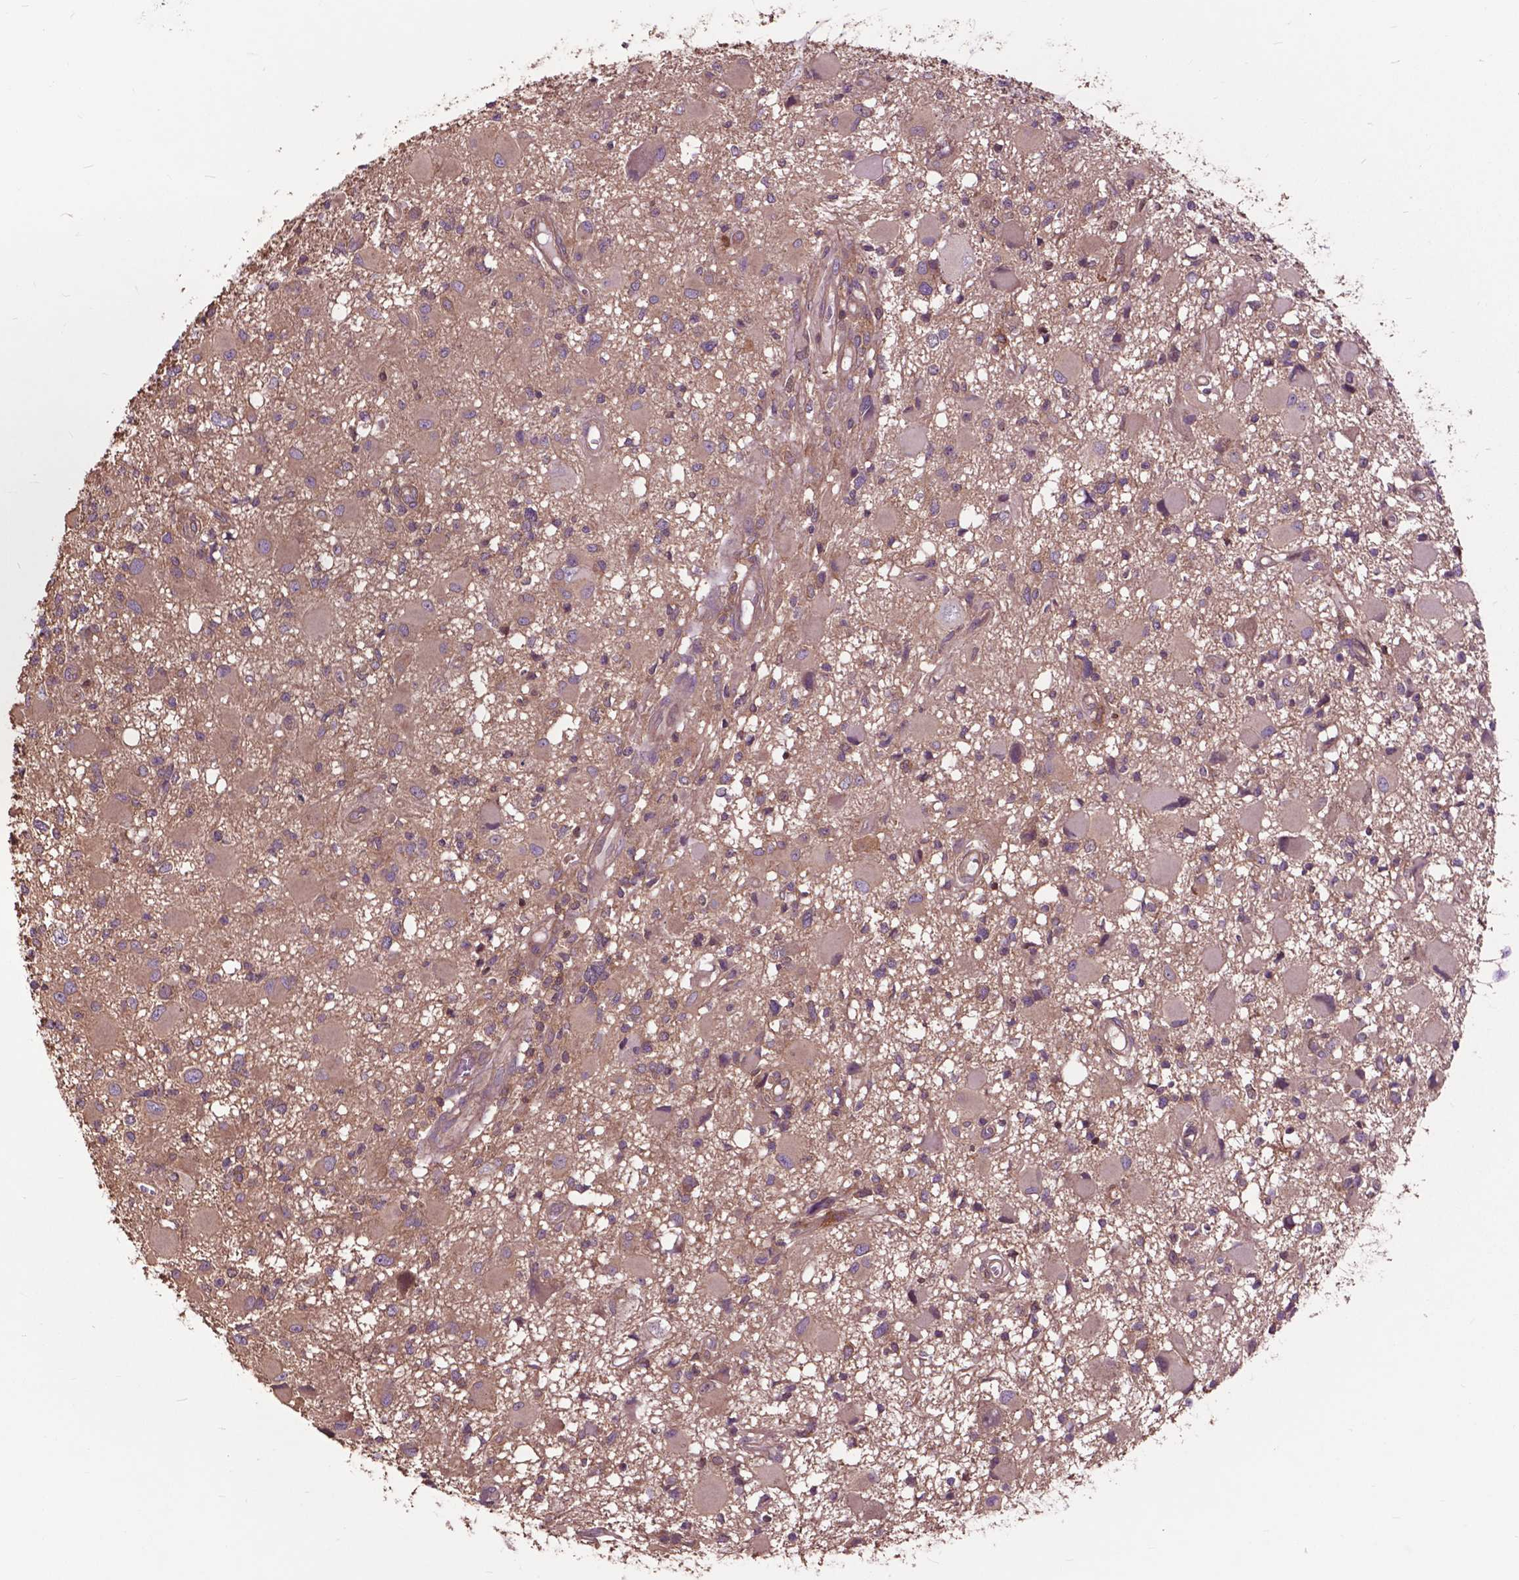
{"staining": {"intensity": "weak", "quantity": ">75%", "location": "cytoplasmic/membranous"}, "tissue": "glioma", "cell_type": "Tumor cells", "image_type": "cancer", "snomed": [{"axis": "morphology", "description": "Glioma, malignant, High grade"}, {"axis": "topography", "description": "Brain"}], "caption": "A brown stain labels weak cytoplasmic/membranous staining of a protein in glioma tumor cells.", "gene": "ARAF", "patient": {"sex": "male", "age": 54}}